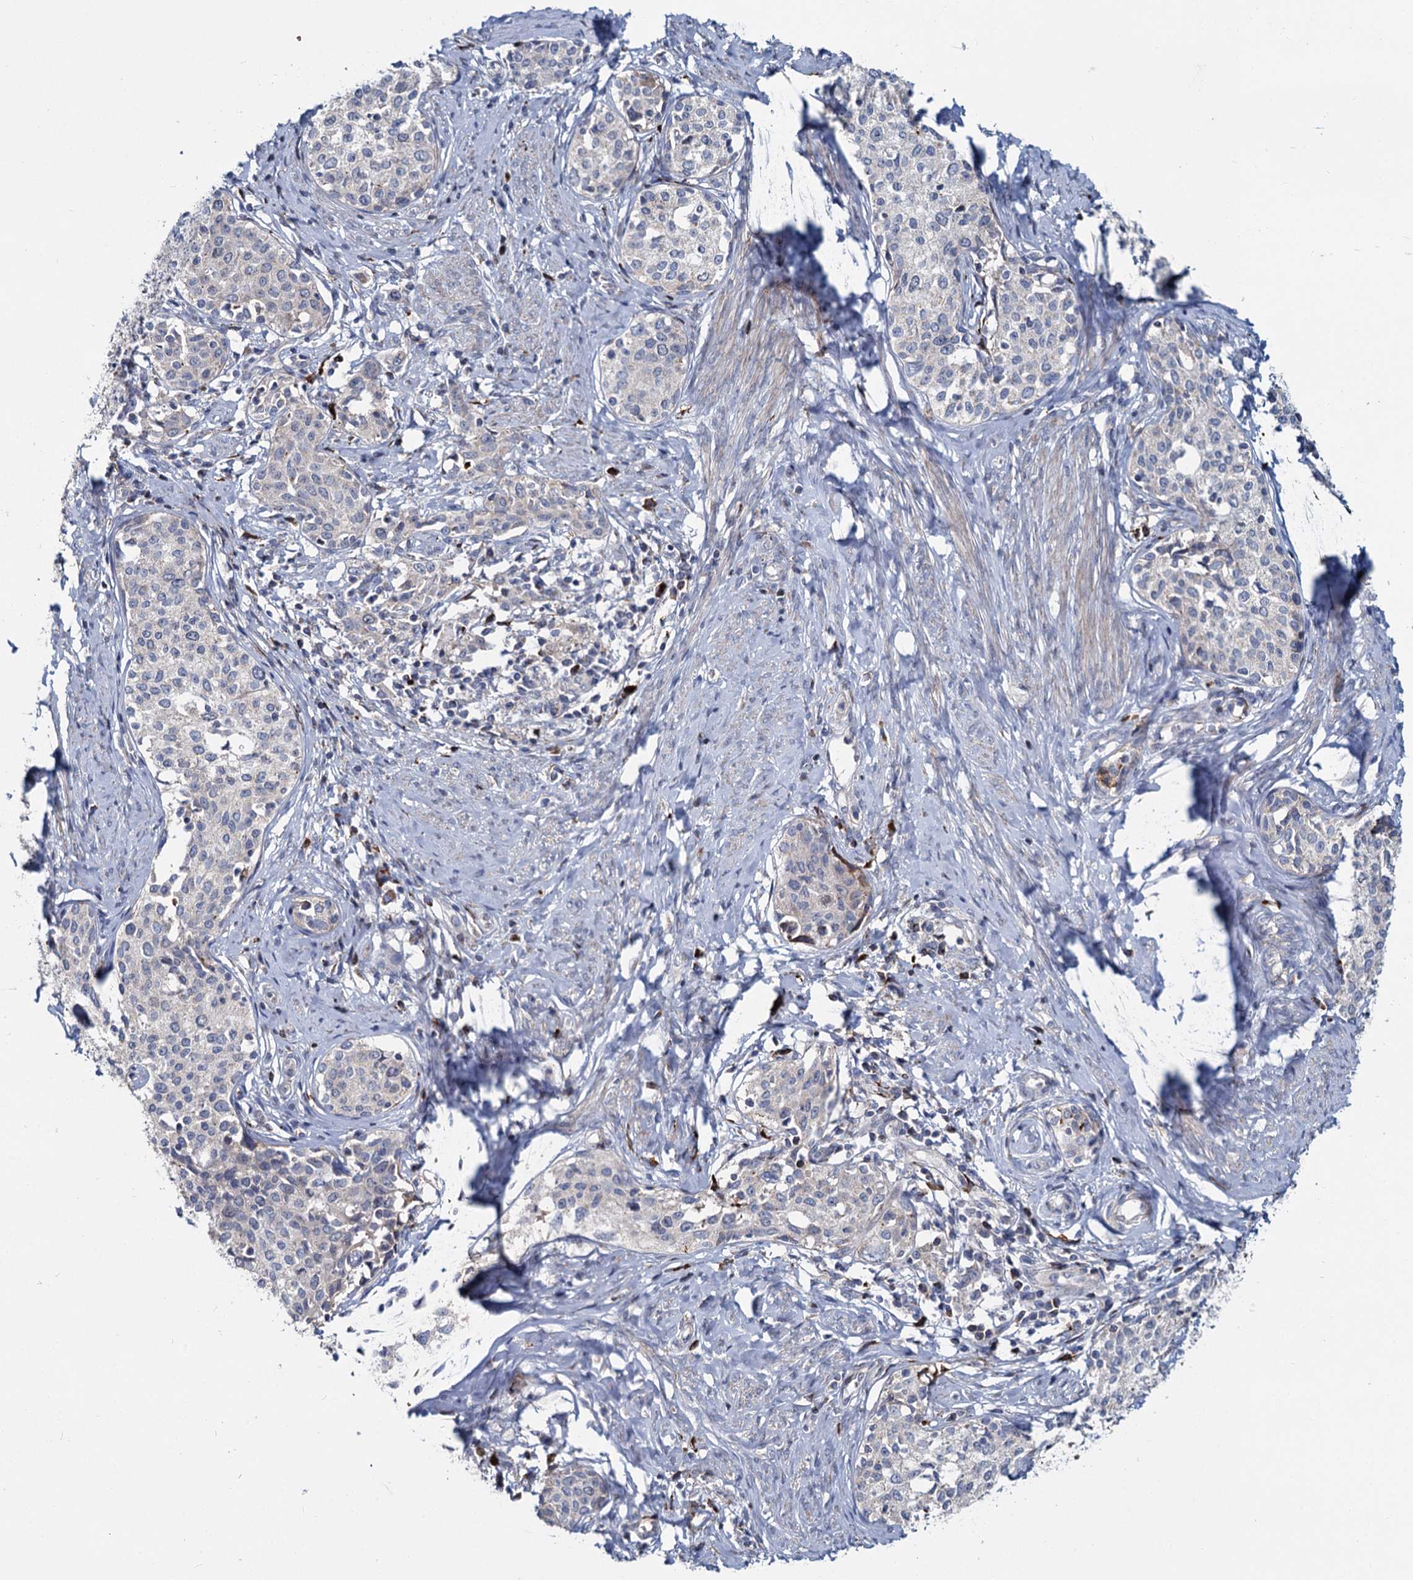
{"staining": {"intensity": "negative", "quantity": "none", "location": "none"}, "tissue": "cervical cancer", "cell_type": "Tumor cells", "image_type": "cancer", "snomed": [{"axis": "morphology", "description": "Squamous cell carcinoma, NOS"}, {"axis": "morphology", "description": "Adenocarcinoma, NOS"}, {"axis": "topography", "description": "Cervix"}], "caption": "This is a micrograph of immunohistochemistry staining of adenocarcinoma (cervical), which shows no expression in tumor cells.", "gene": "DCUN1D2", "patient": {"sex": "female", "age": 52}}